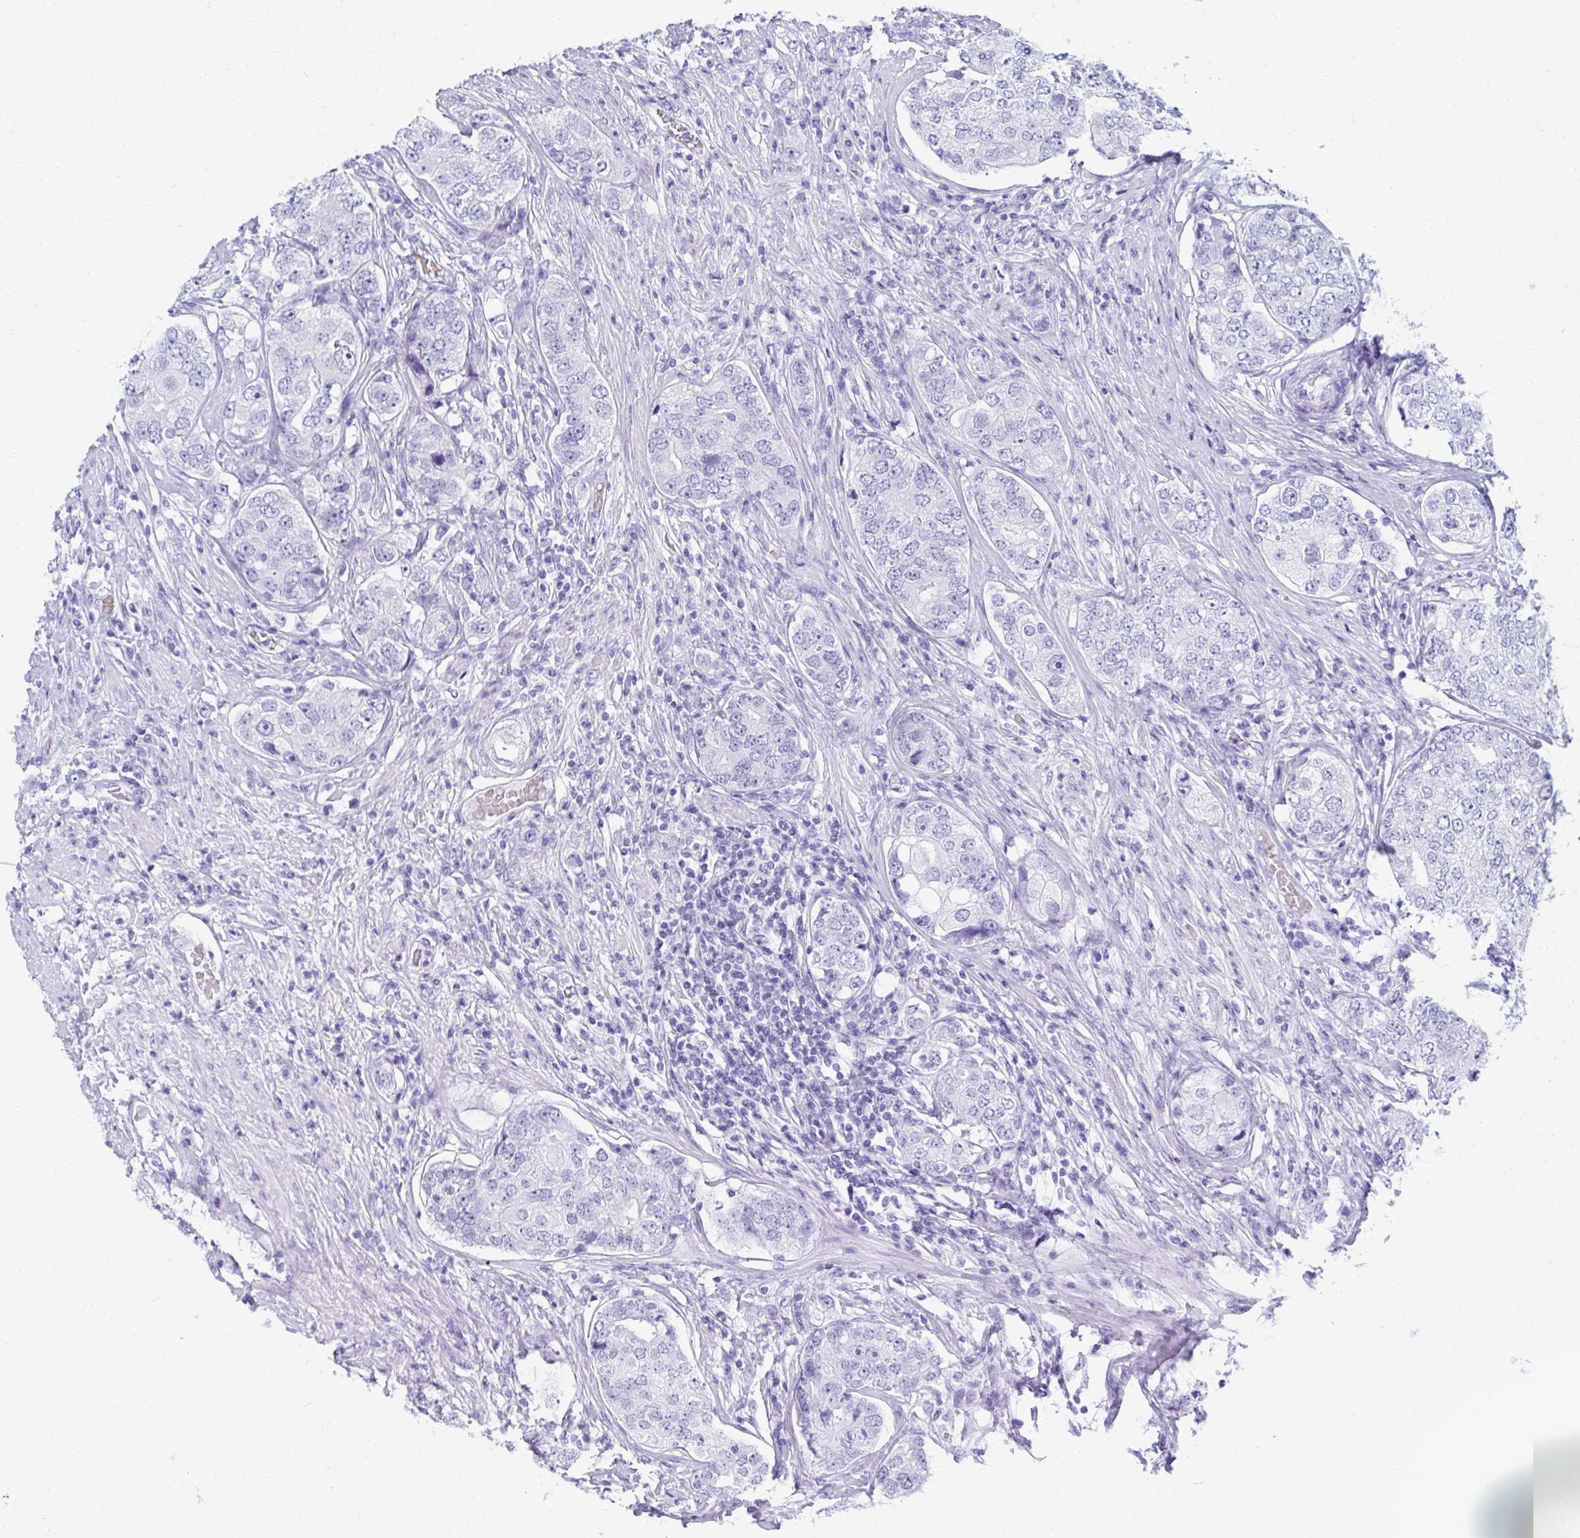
{"staining": {"intensity": "negative", "quantity": "none", "location": "none"}, "tissue": "prostate cancer", "cell_type": "Tumor cells", "image_type": "cancer", "snomed": [{"axis": "morphology", "description": "Adenocarcinoma, High grade"}, {"axis": "topography", "description": "Prostate"}], "caption": "IHC of prostate adenocarcinoma (high-grade) demonstrates no staining in tumor cells.", "gene": "MROH2B", "patient": {"sex": "male", "age": 60}}